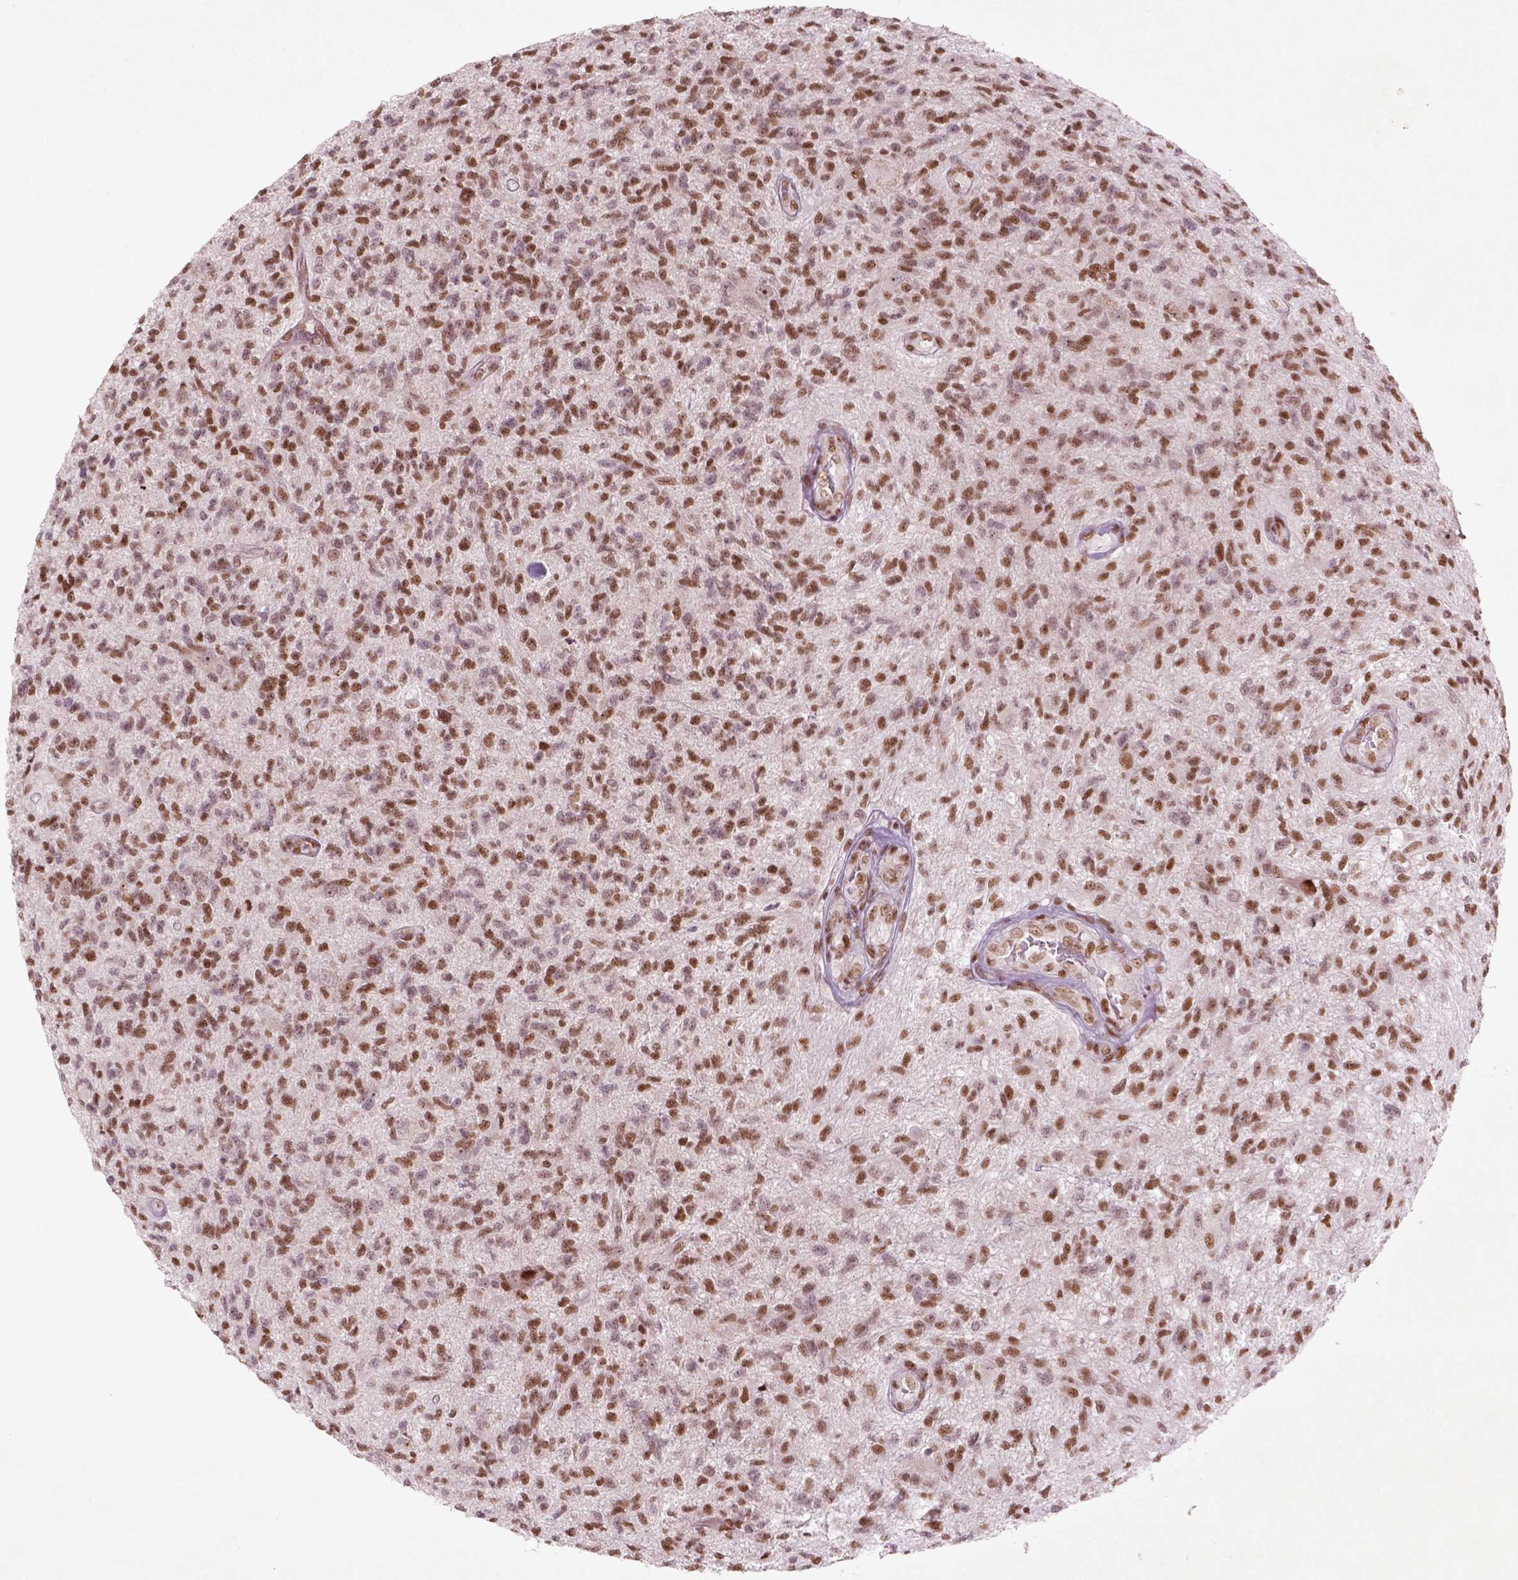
{"staining": {"intensity": "moderate", "quantity": ">75%", "location": "nuclear"}, "tissue": "glioma", "cell_type": "Tumor cells", "image_type": "cancer", "snomed": [{"axis": "morphology", "description": "Glioma, malignant, High grade"}, {"axis": "topography", "description": "Brain"}], "caption": "Tumor cells reveal moderate nuclear staining in about >75% of cells in glioma.", "gene": "HMG20B", "patient": {"sex": "male", "age": 56}}